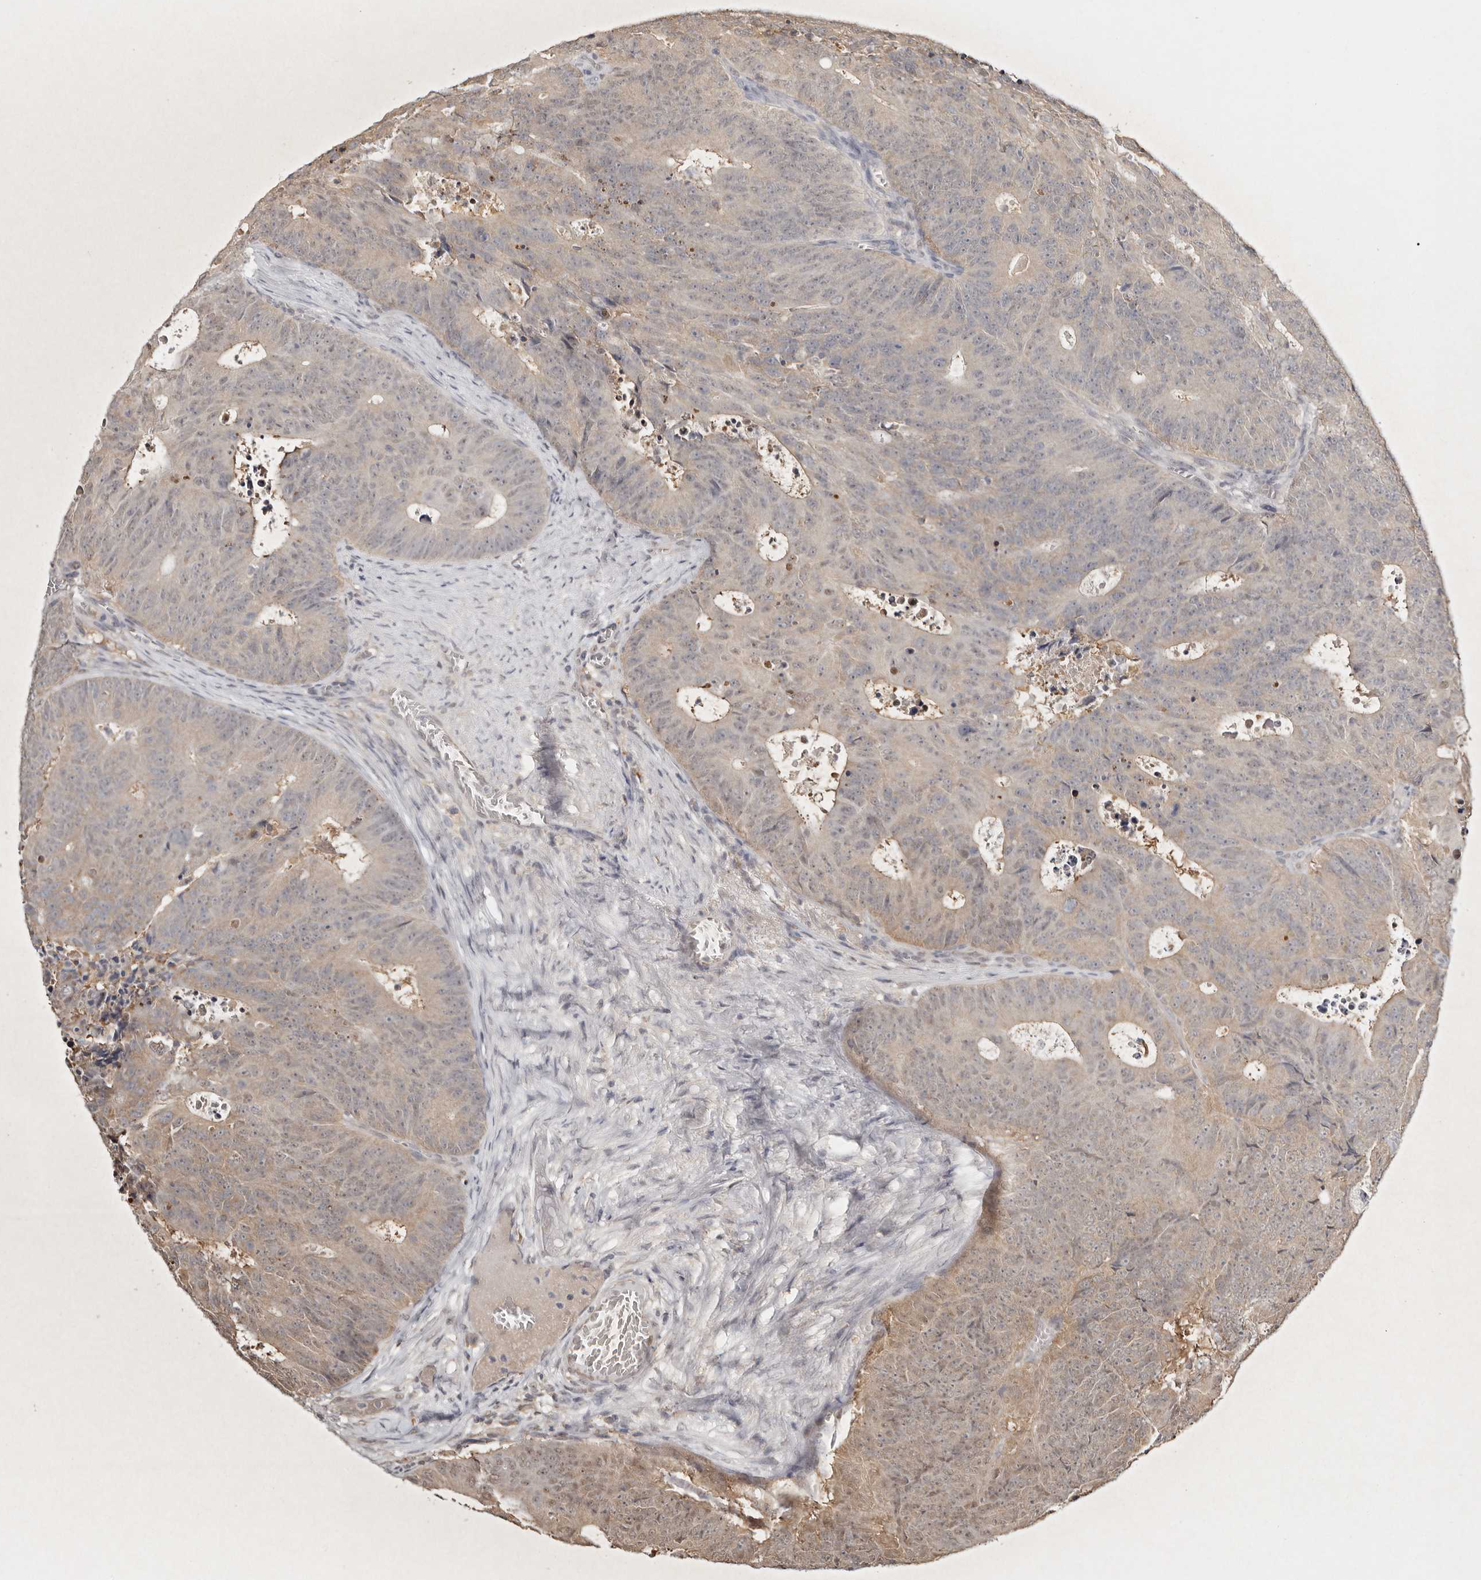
{"staining": {"intensity": "weak", "quantity": "25%-75%", "location": "cytoplasmic/membranous,nuclear"}, "tissue": "colorectal cancer", "cell_type": "Tumor cells", "image_type": "cancer", "snomed": [{"axis": "morphology", "description": "Adenocarcinoma, NOS"}, {"axis": "topography", "description": "Colon"}], "caption": "High-power microscopy captured an immunohistochemistry (IHC) image of colorectal cancer (adenocarcinoma), revealing weak cytoplasmic/membranous and nuclear staining in about 25%-75% of tumor cells.", "gene": "PSMA5", "patient": {"sex": "male", "age": 87}}